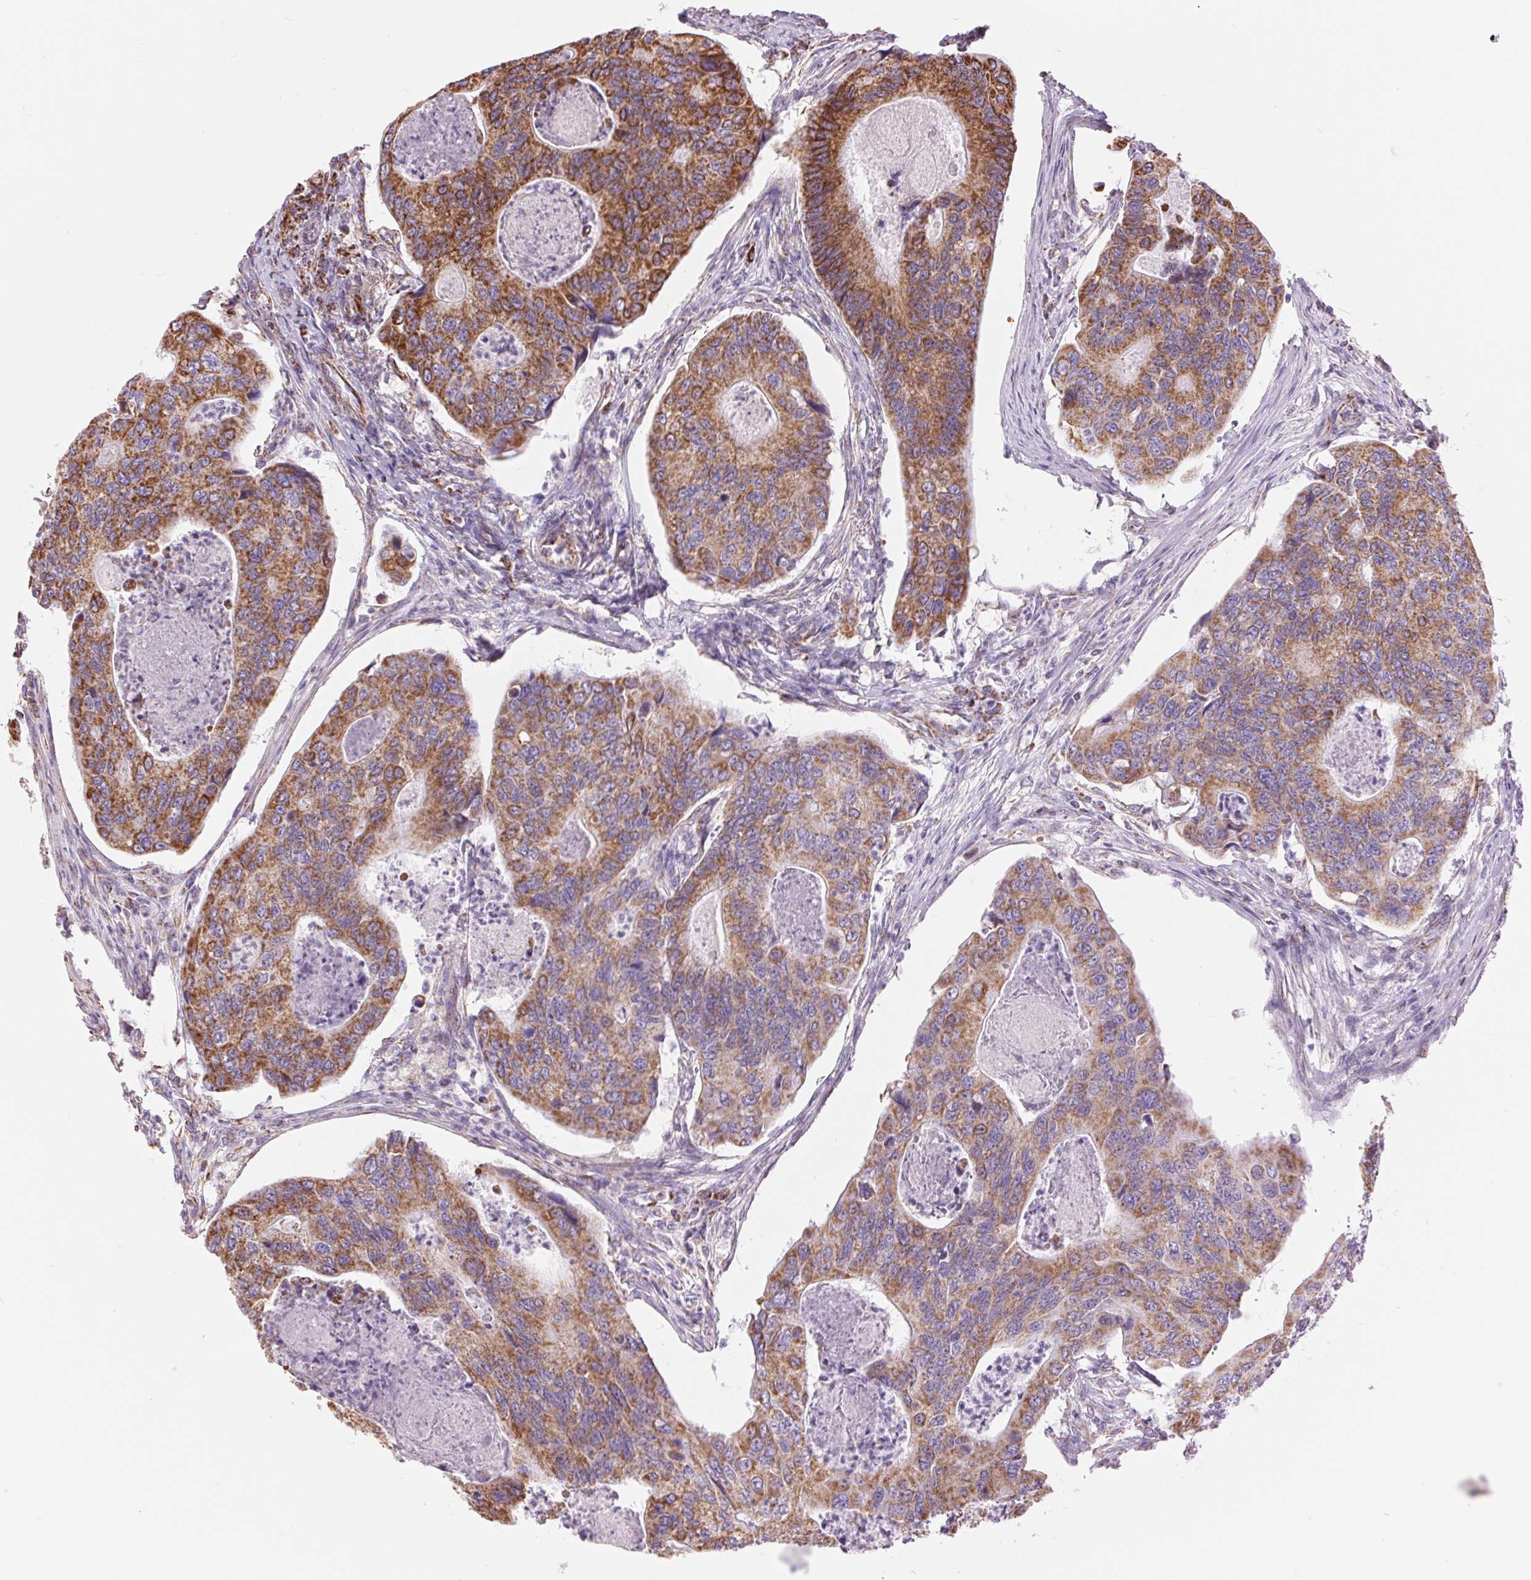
{"staining": {"intensity": "strong", "quantity": ">75%", "location": "cytoplasmic/membranous"}, "tissue": "colorectal cancer", "cell_type": "Tumor cells", "image_type": "cancer", "snomed": [{"axis": "morphology", "description": "Adenocarcinoma, NOS"}, {"axis": "topography", "description": "Colon"}], "caption": "Tumor cells exhibit high levels of strong cytoplasmic/membranous staining in about >75% of cells in colorectal adenocarcinoma. The staining was performed using DAB, with brown indicating positive protein expression. Nuclei are stained blue with hematoxylin.", "gene": "ATP5PB", "patient": {"sex": "female", "age": 67}}